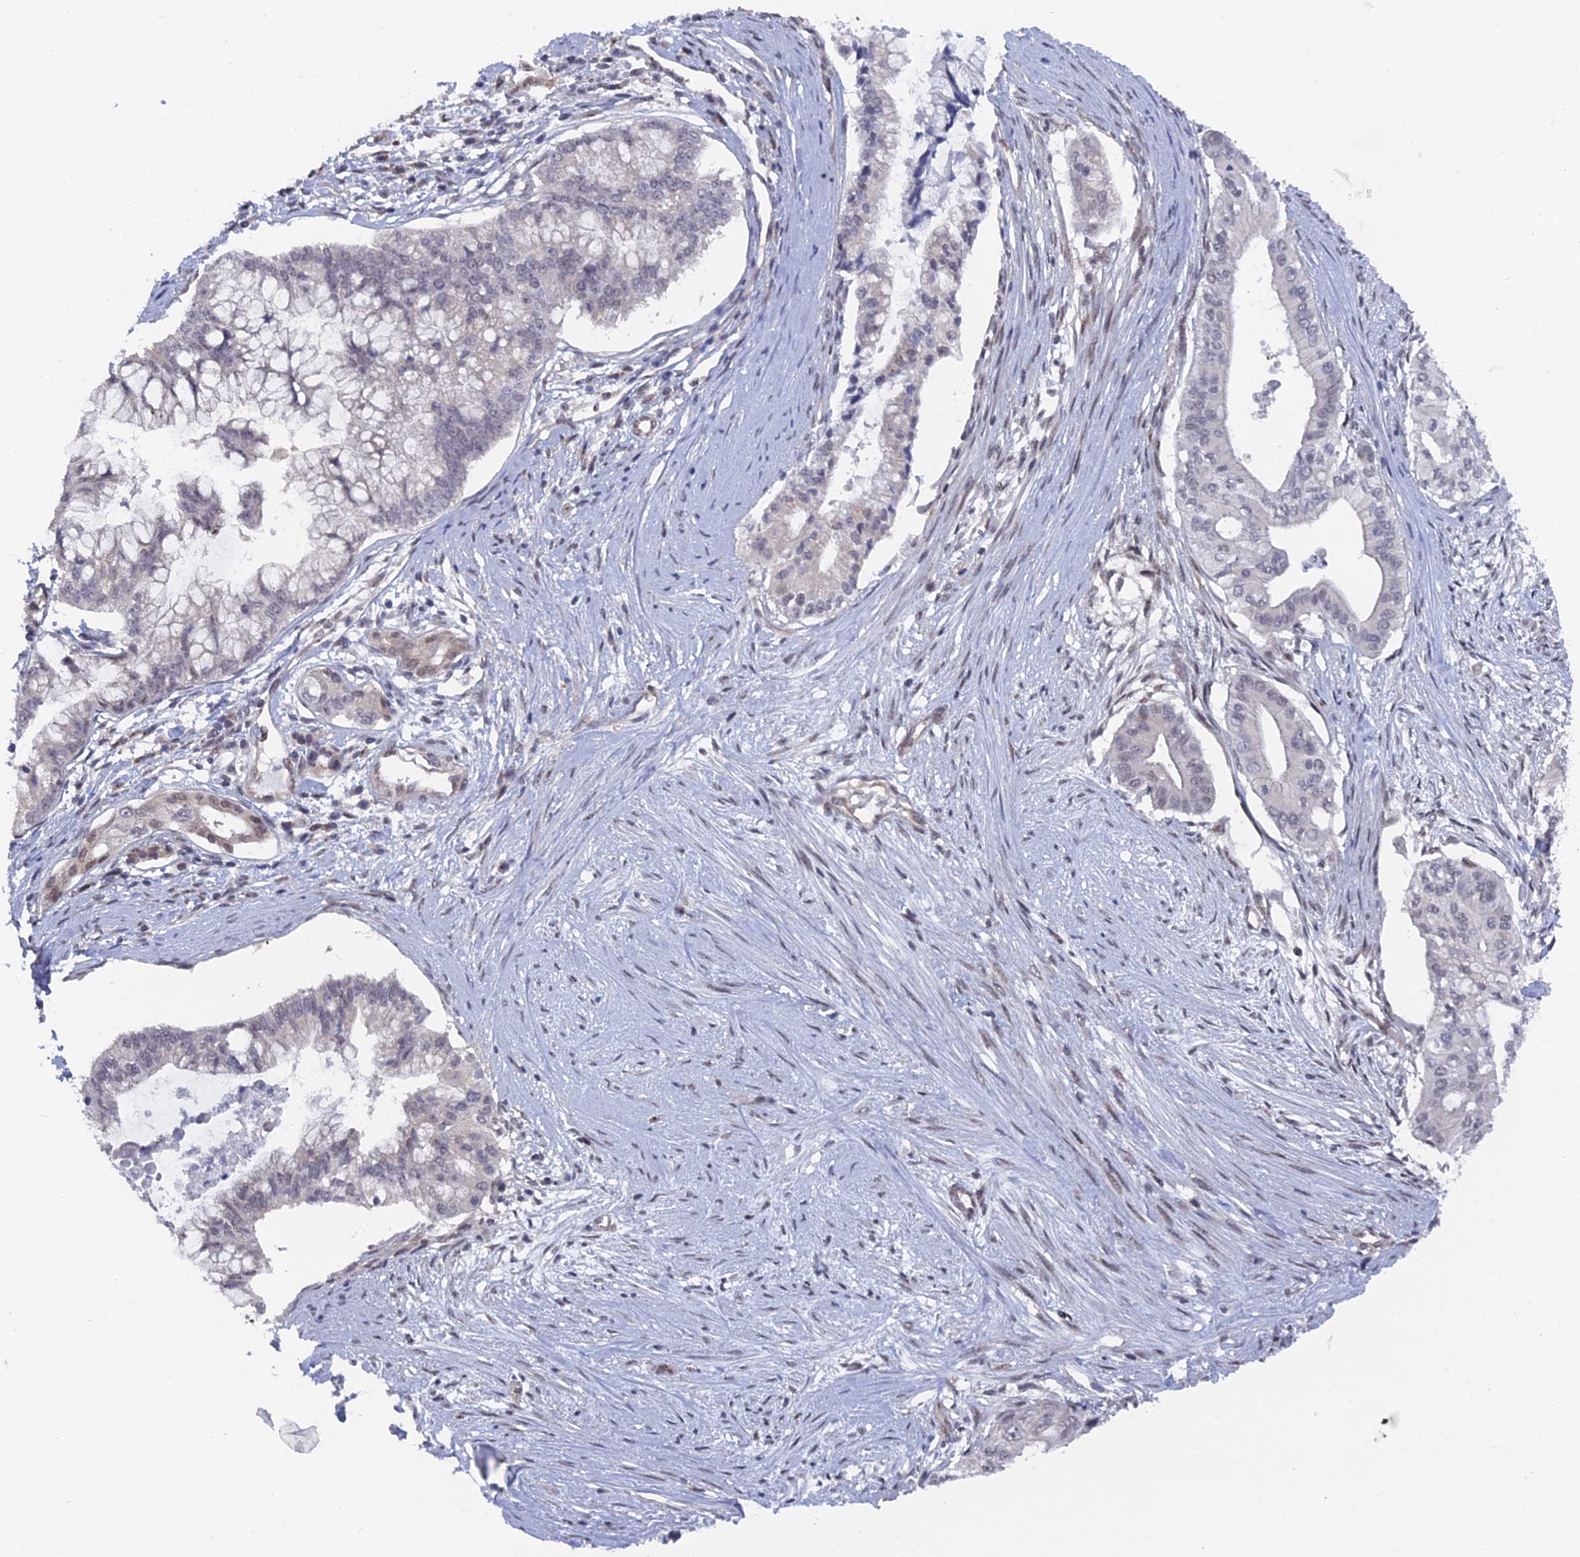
{"staining": {"intensity": "weak", "quantity": "<25%", "location": "nuclear"}, "tissue": "pancreatic cancer", "cell_type": "Tumor cells", "image_type": "cancer", "snomed": [{"axis": "morphology", "description": "Adenocarcinoma, NOS"}, {"axis": "topography", "description": "Pancreas"}], "caption": "This is an immunohistochemistry histopathology image of human pancreatic cancer. There is no expression in tumor cells.", "gene": "FHIP2A", "patient": {"sex": "male", "age": 46}}